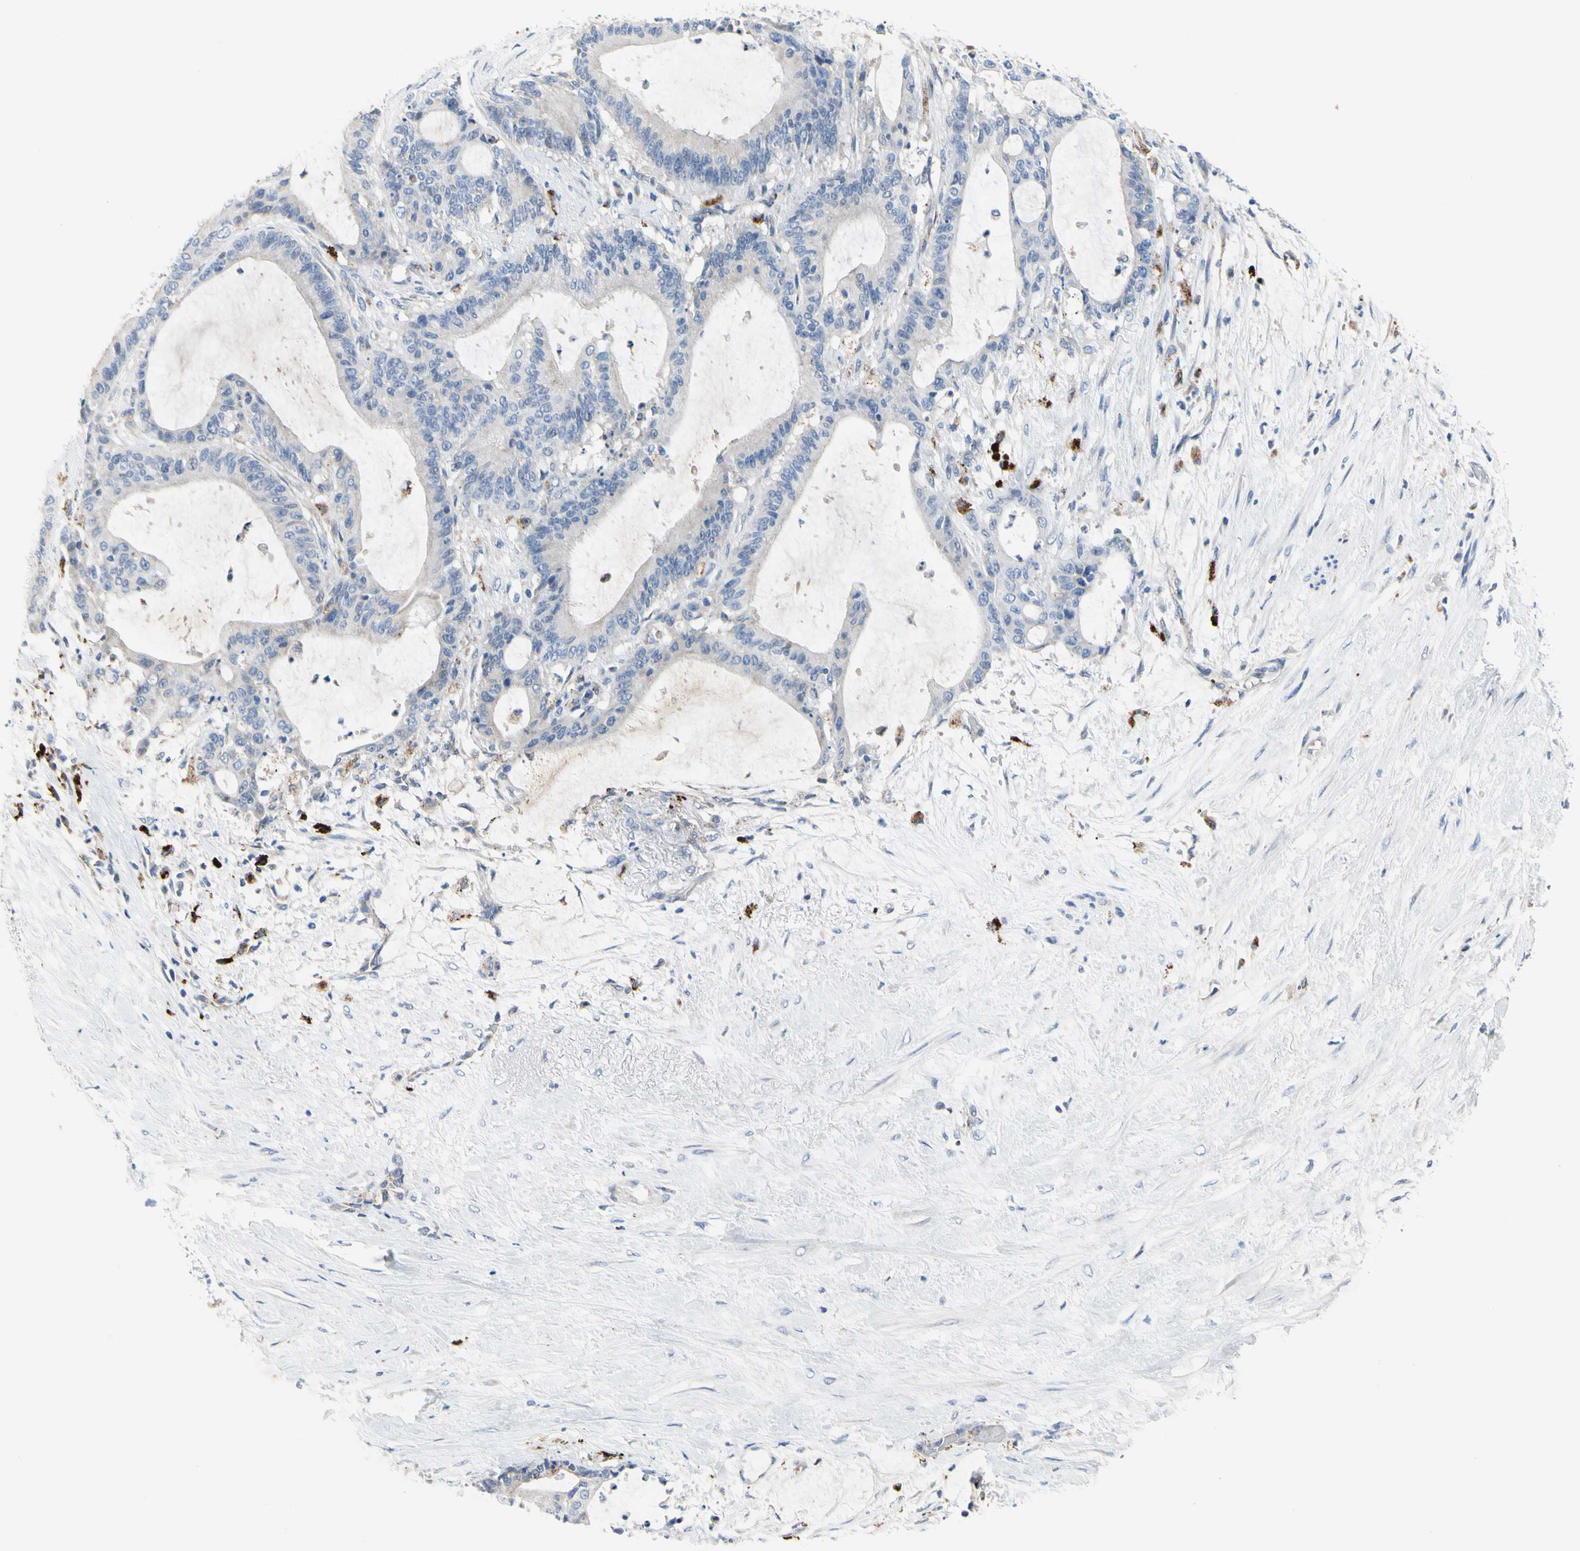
{"staining": {"intensity": "negative", "quantity": "none", "location": "none"}, "tissue": "liver cancer", "cell_type": "Tumor cells", "image_type": "cancer", "snomed": [{"axis": "morphology", "description": "Cholangiocarcinoma"}, {"axis": "topography", "description": "Liver"}], "caption": "Immunohistochemical staining of liver cancer (cholangiocarcinoma) displays no significant positivity in tumor cells.", "gene": "RETSAT", "patient": {"sex": "female", "age": 73}}